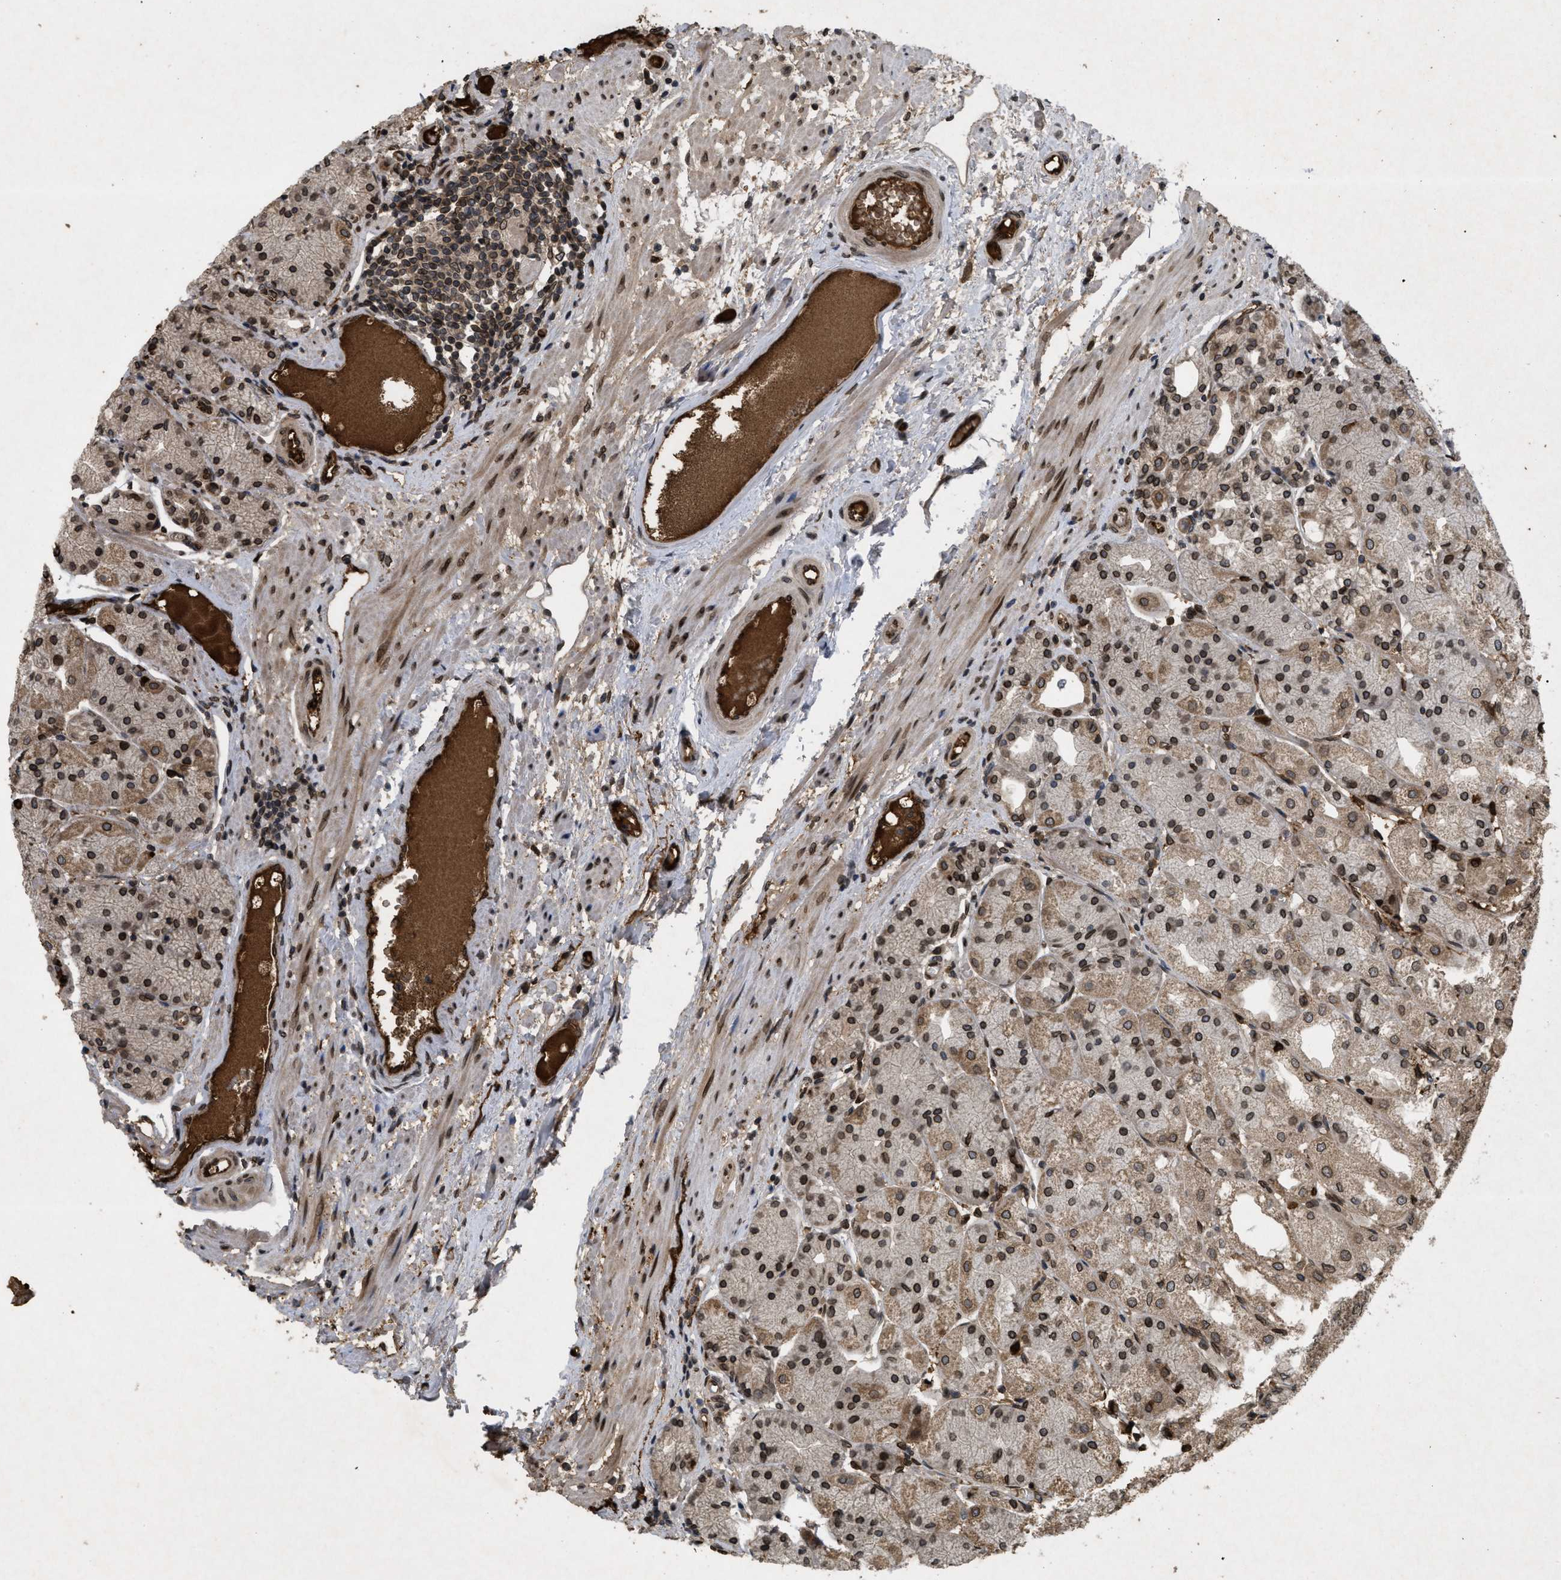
{"staining": {"intensity": "moderate", "quantity": ">75%", "location": "cytoplasmic/membranous,nuclear"}, "tissue": "stomach", "cell_type": "Glandular cells", "image_type": "normal", "snomed": [{"axis": "morphology", "description": "Normal tissue, NOS"}, {"axis": "topography", "description": "Stomach, upper"}], "caption": "This image reveals normal stomach stained with immunohistochemistry to label a protein in brown. The cytoplasmic/membranous,nuclear of glandular cells show moderate positivity for the protein. Nuclei are counter-stained blue.", "gene": "CRY1", "patient": {"sex": "male", "age": 72}}